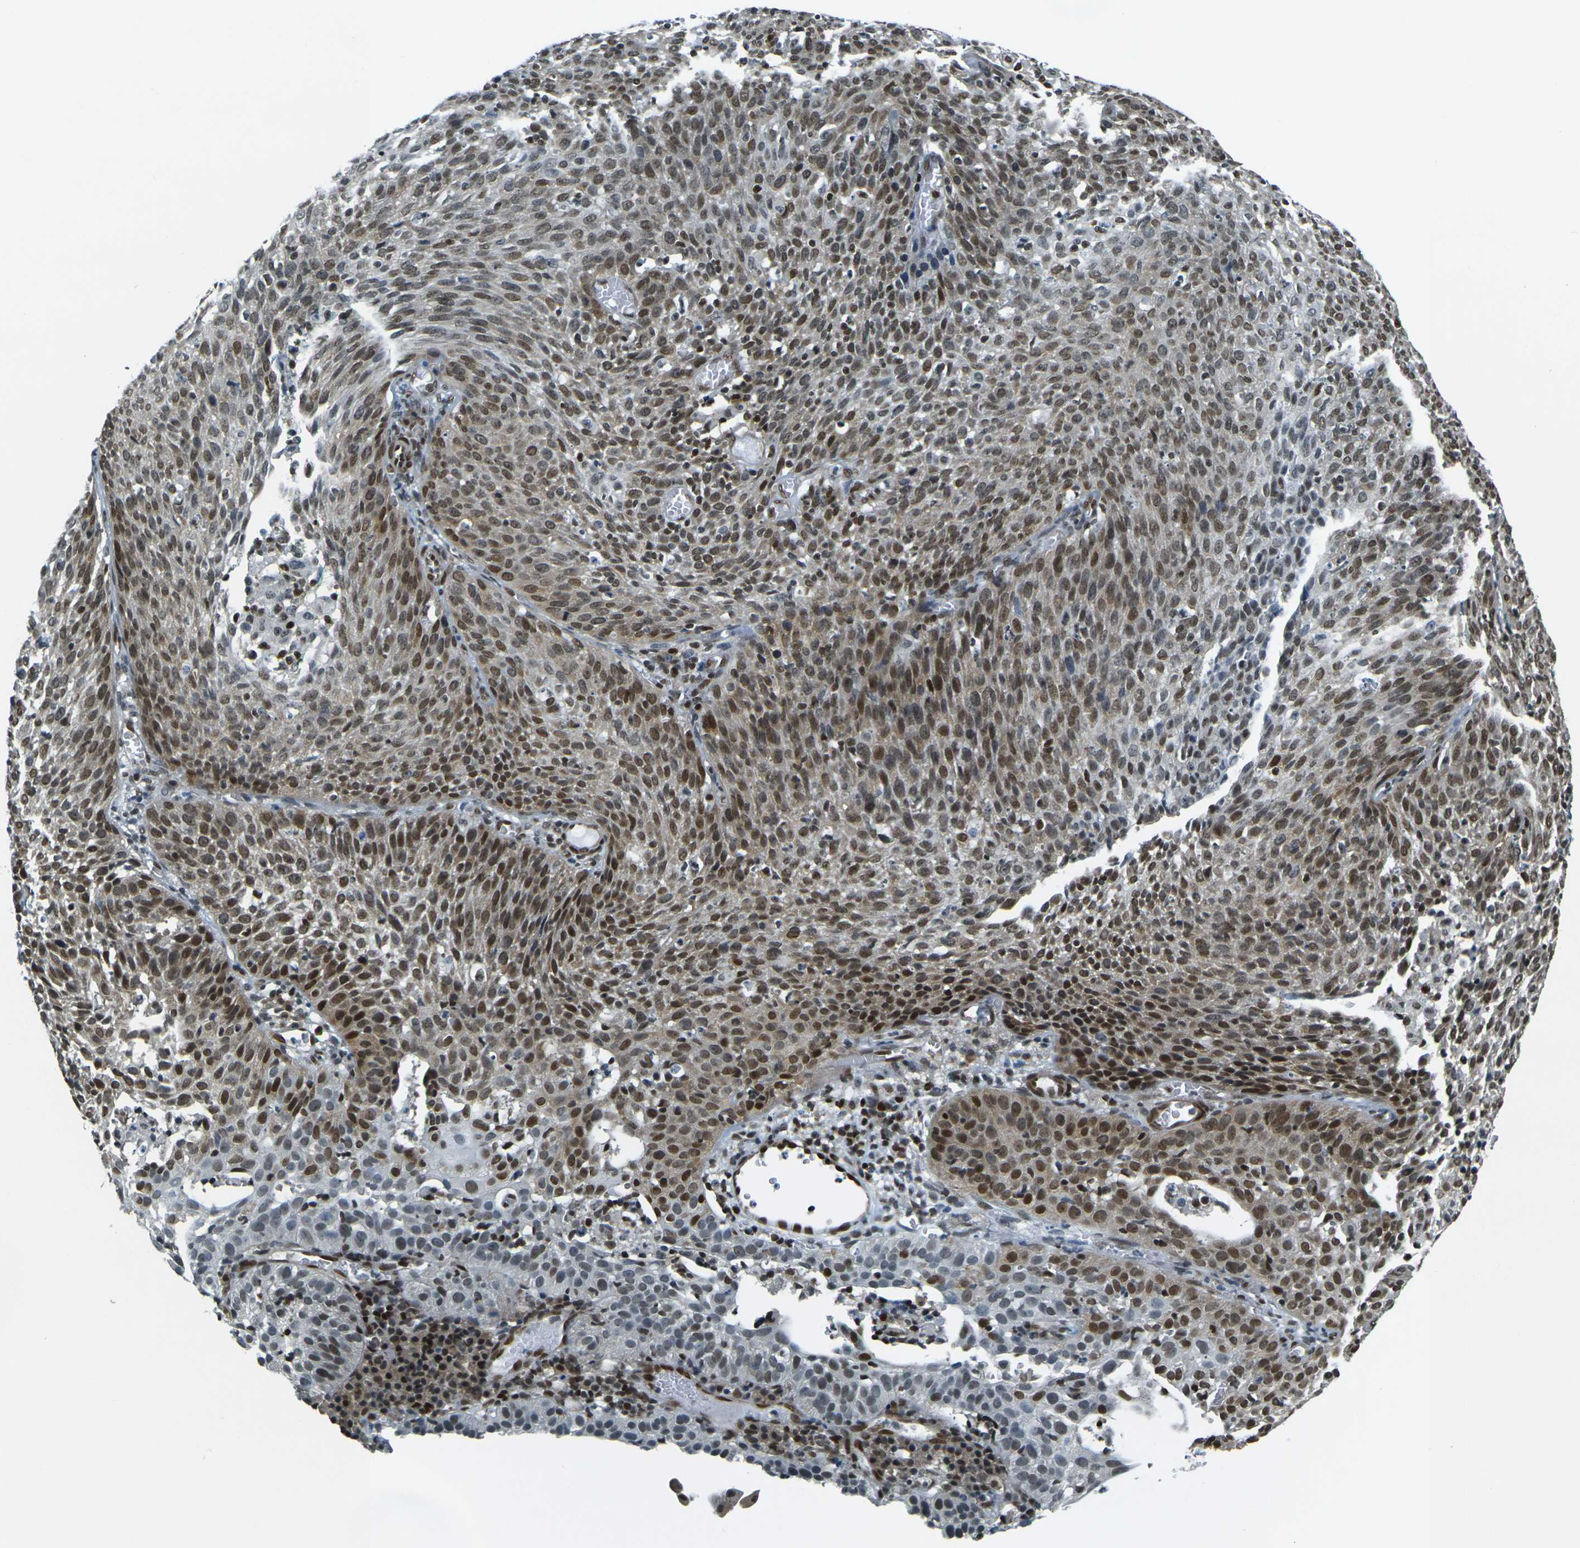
{"staining": {"intensity": "moderate", "quantity": "25%-75%", "location": "nuclear"}, "tissue": "cervical cancer", "cell_type": "Tumor cells", "image_type": "cancer", "snomed": [{"axis": "morphology", "description": "Squamous cell carcinoma, NOS"}, {"axis": "topography", "description": "Cervix"}], "caption": "IHC (DAB (3,3'-diaminobenzidine)) staining of squamous cell carcinoma (cervical) shows moderate nuclear protein positivity in approximately 25%-75% of tumor cells. (DAB (3,3'-diaminobenzidine) IHC, brown staining for protein, blue staining for nuclei).", "gene": "NHEJ1", "patient": {"sex": "female", "age": 38}}